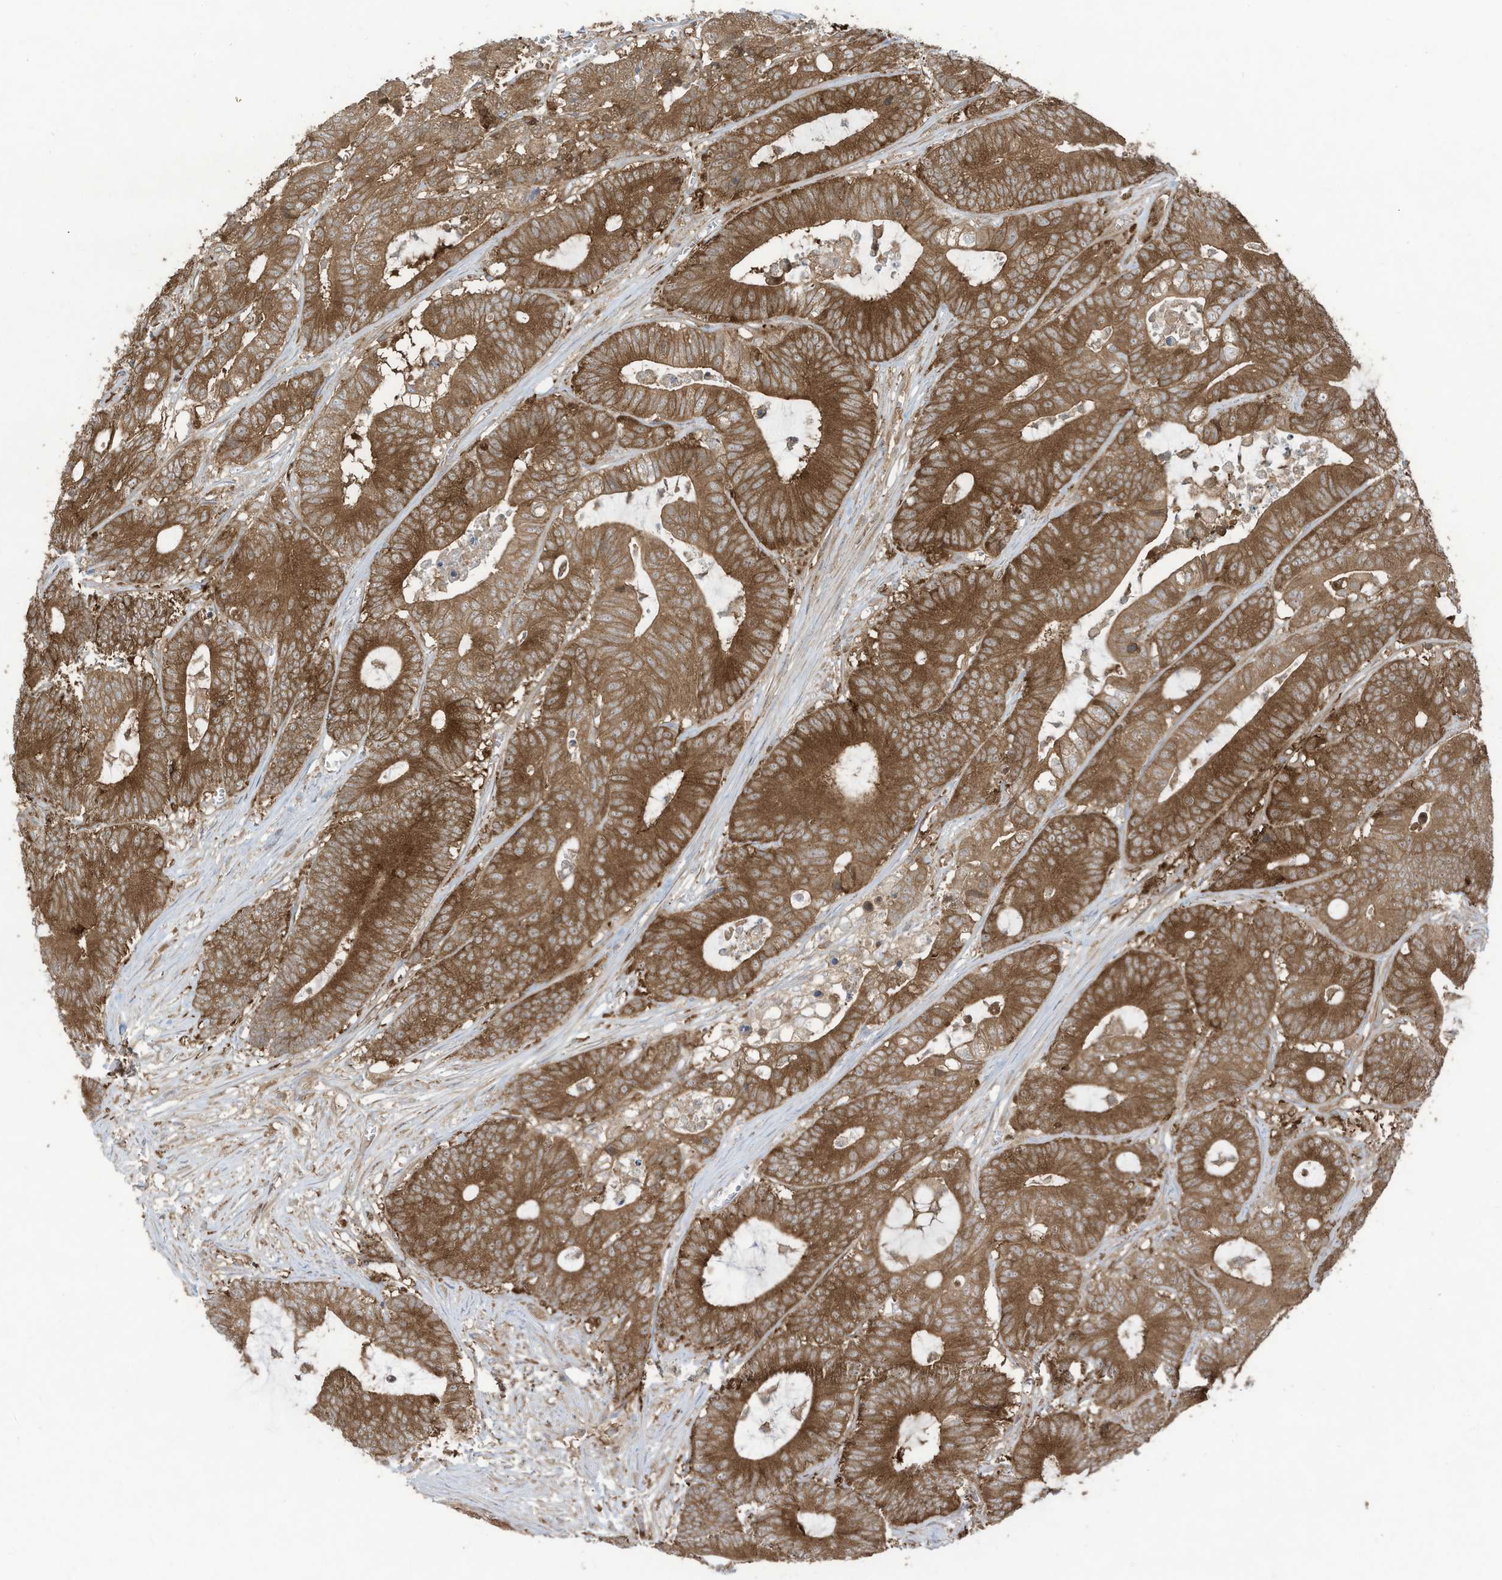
{"staining": {"intensity": "moderate", "quantity": ">75%", "location": "cytoplasmic/membranous"}, "tissue": "colorectal cancer", "cell_type": "Tumor cells", "image_type": "cancer", "snomed": [{"axis": "morphology", "description": "Adenocarcinoma, NOS"}, {"axis": "topography", "description": "Colon"}], "caption": "Immunohistochemistry of human colorectal cancer reveals medium levels of moderate cytoplasmic/membranous staining in approximately >75% of tumor cells.", "gene": "OLA1", "patient": {"sex": "female", "age": 84}}